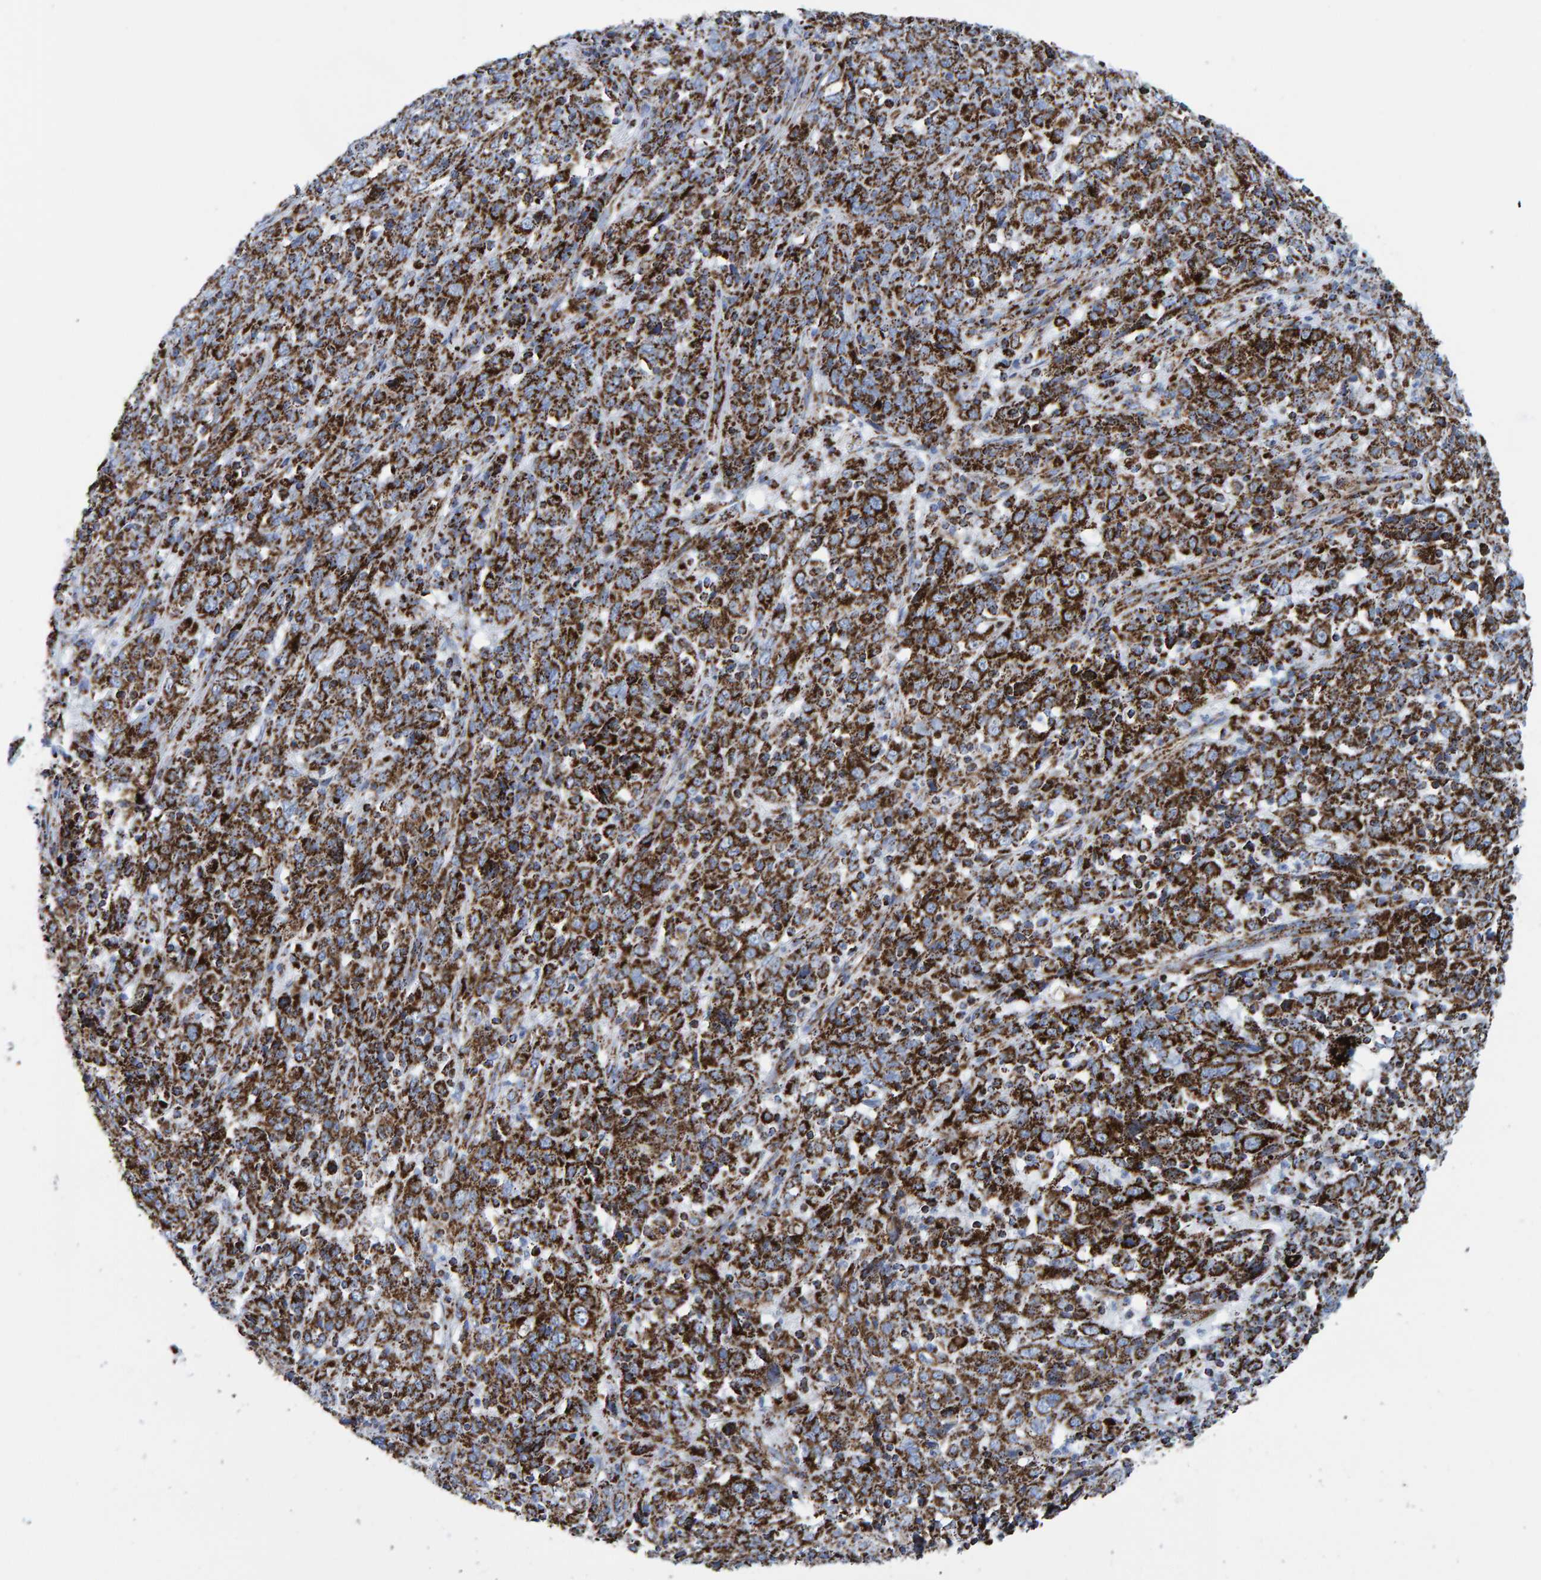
{"staining": {"intensity": "strong", "quantity": ">75%", "location": "cytoplasmic/membranous"}, "tissue": "cervical cancer", "cell_type": "Tumor cells", "image_type": "cancer", "snomed": [{"axis": "morphology", "description": "Squamous cell carcinoma, NOS"}, {"axis": "topography", "description": "Cervix"}], "caption": "High-power microscopy captured an IHC photomicrograph of cervical cancer (squamous cell carcinoma), revealing strong cytoplasmic/membranous expression in approximately >75% of tumor cells. The protein of interest is shown in brown color, while the nuclei are stained blue.", "gene": "ENSG00000262660", "patient": {"sex": "female", "age": 46}}